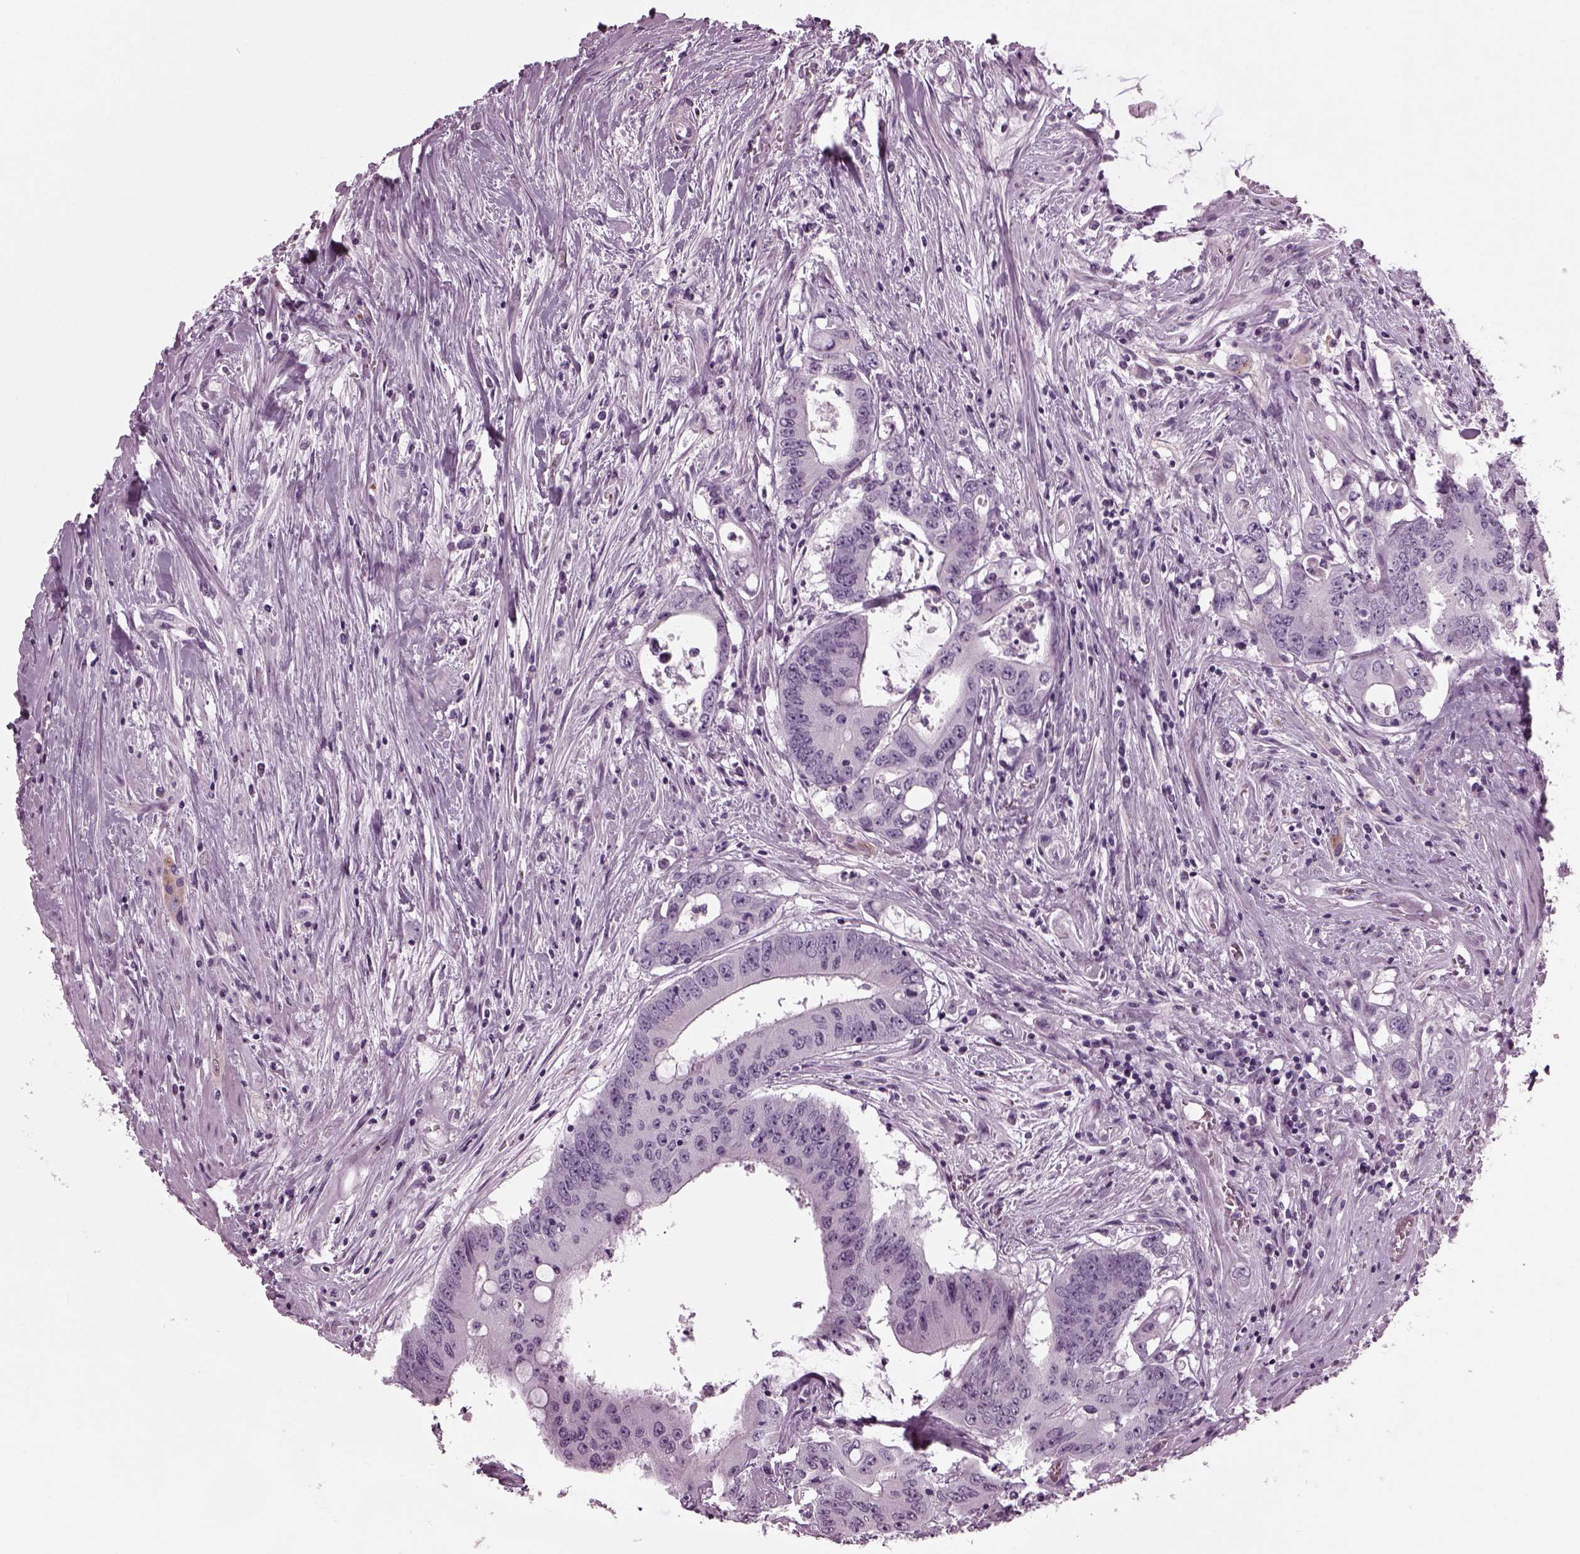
{"staining": {"intensity": "negative", "quantity": "none", "location": "none"}, "tissue": "colorectal cancer", "cell_type": "Tumor cells", "image_type": "cancer", "snomed": [{"axis": "morphology", "description": "Adenocarcinoma, NOS"}, {"axis": "topography", "description": "Rectum"}], "caption": "There is no significant positivity in tumor cells of colorectal adenocarcinoma.", "gene": "DPYSL5", "patient": {"sex": "male", "age": 59}}